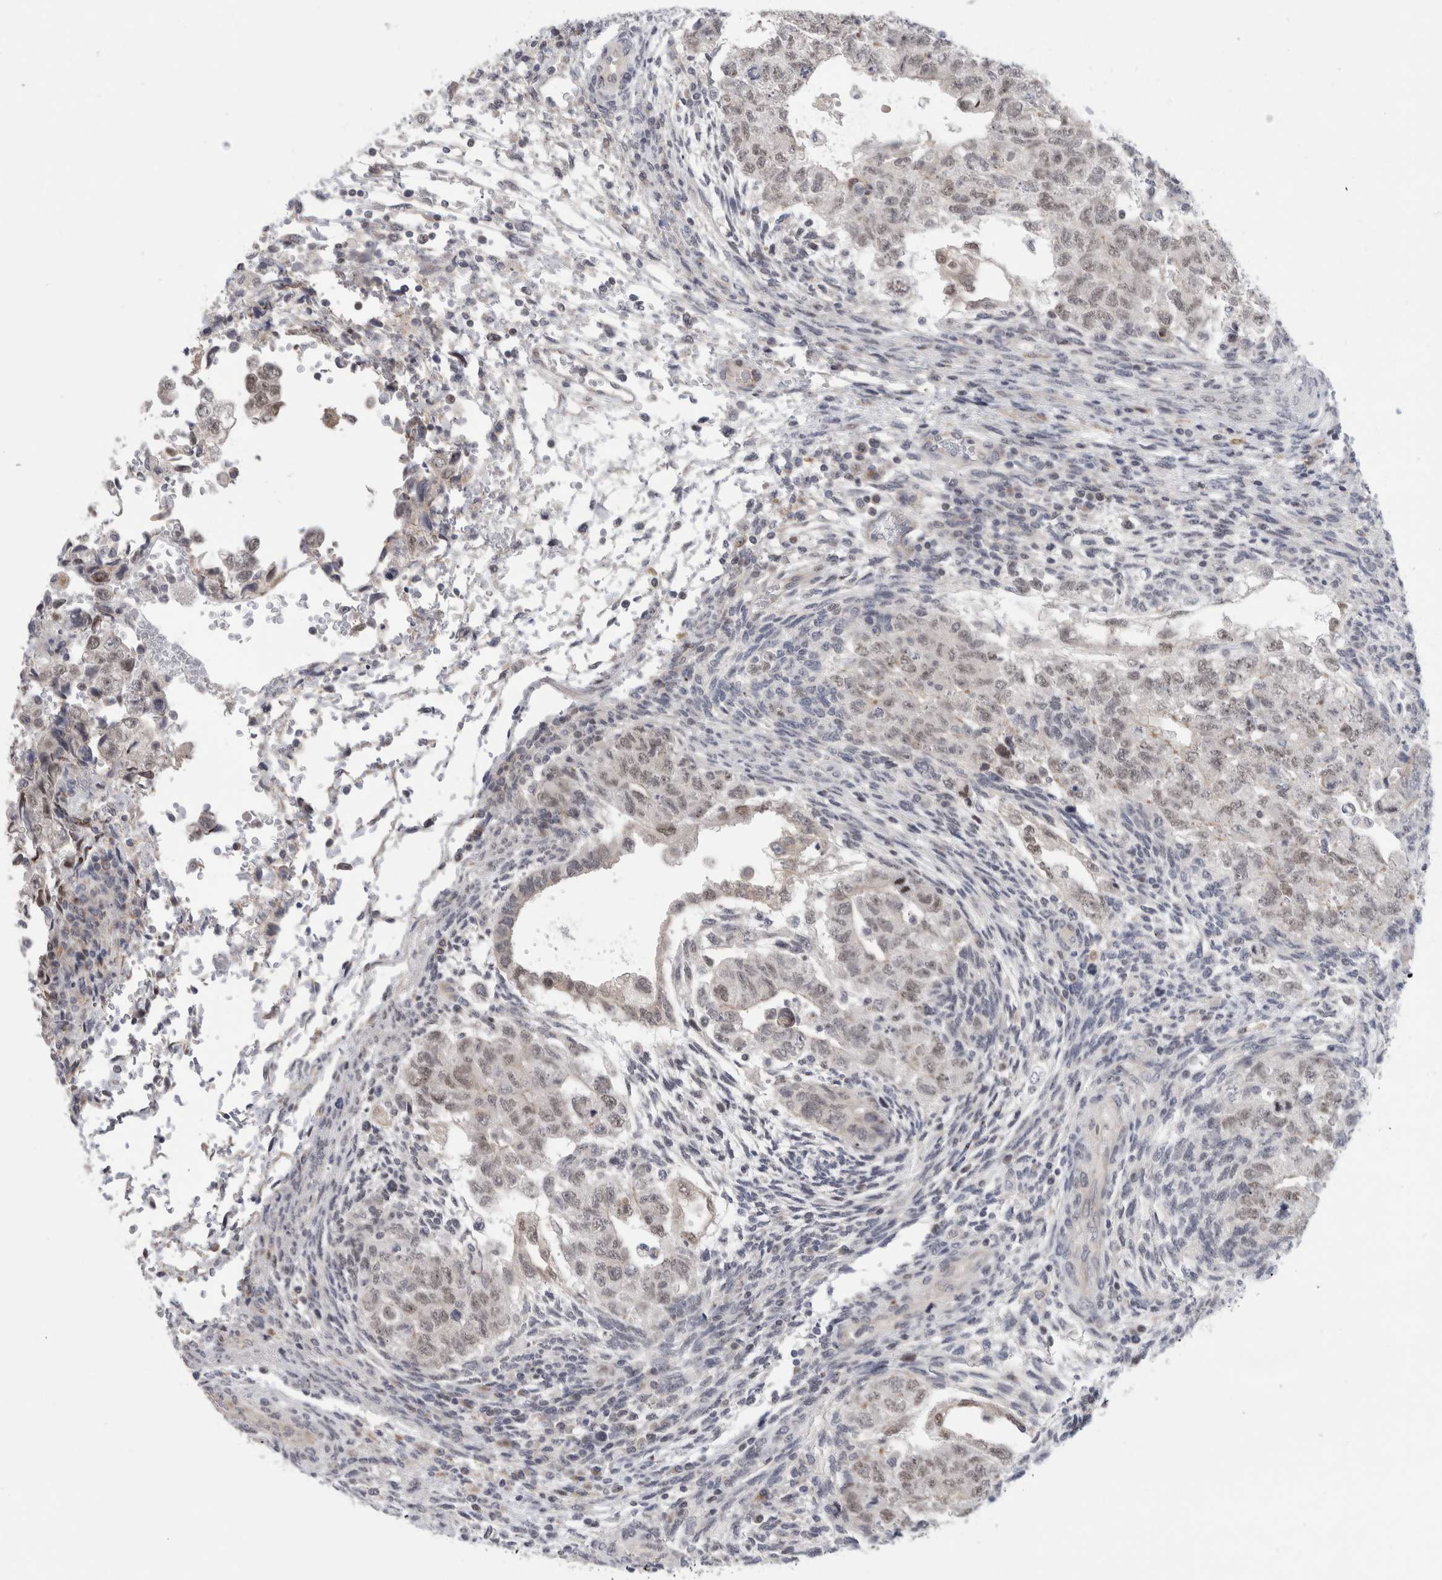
{"staining": {"intensity": "weak", "quantity": "<25%", "location": "nuclear"}, "tissue": "testis cancer", "cell_type": "Tumor cells", "image_type": "cancer", "snomed": [{"axis": "morphology", "description": "Normal tissue, NOS"}, {"axis": "morphology", "description": "Carcinoma, Embryonal, NOS"}, {"axis": "topography", "description": "Testis"}], "caption": "DAB (3,3'-diaminobenzidine) immunohistochemical staining of embryonal carcinoma (testis) exhibits no significant staining in tumor cells.", "gene": "SYTL5", "patient": {"sex": "male", "age": 36}}